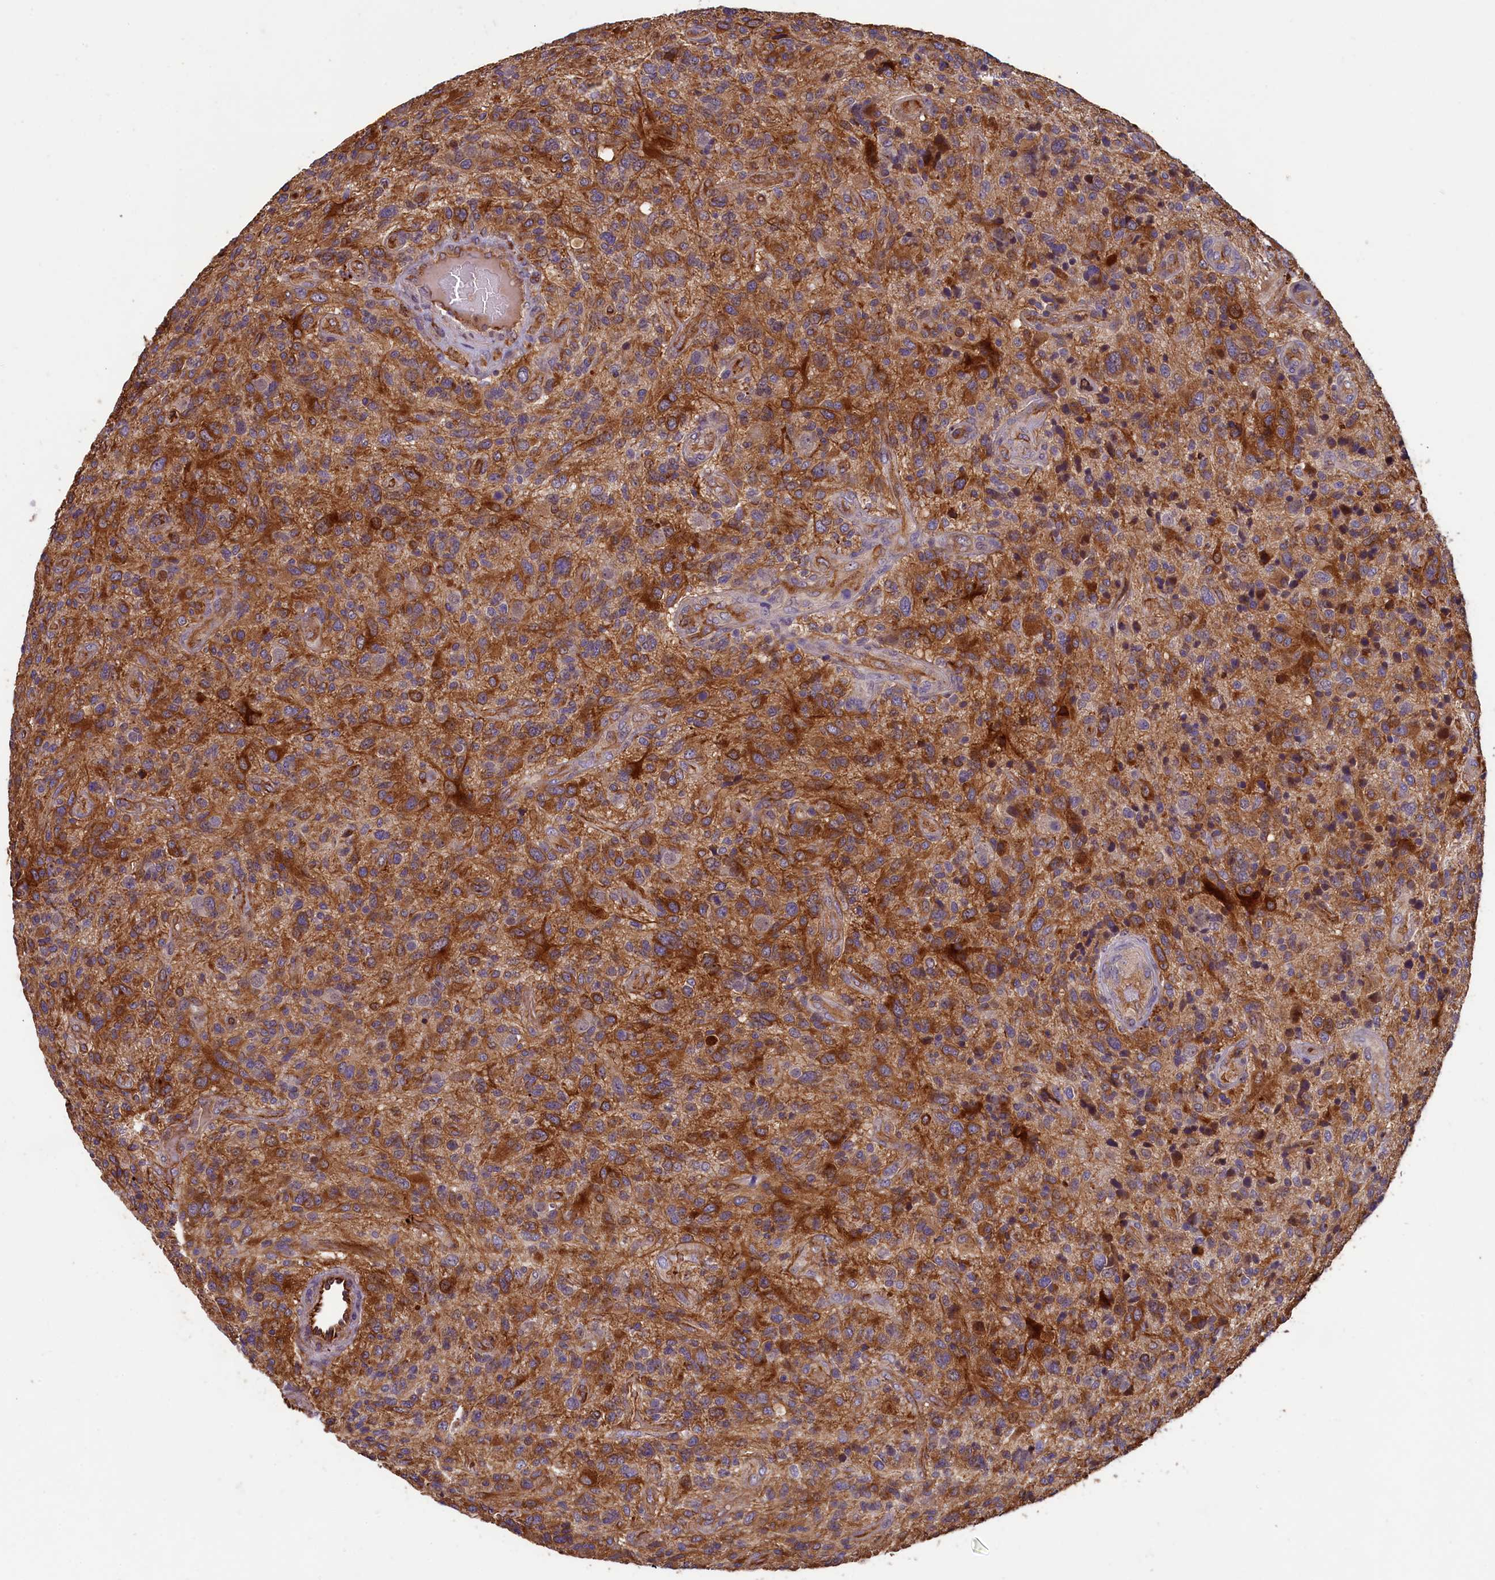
{"staining": {"intensity": "moderate", "quantity": ">75%", "location": "cytoplasmic/membranous"}, "tissue": "glioma", "cell_type": "Tumor cells", "image_type": "cancer", "snomed": [{"axis": "morphology", "description": "Glioma, malignant, High grade"}, {"axis": "topography", "description": "Brain"}], "caption": "This micrograph shows immunohistochemistry staining of human glioma, with medium moderate cytoplasmic/membranous expression in approximately >75% of tumor cells.", "gene": "ACSBG1", "patient": {"sex": "male", "age": 47}}